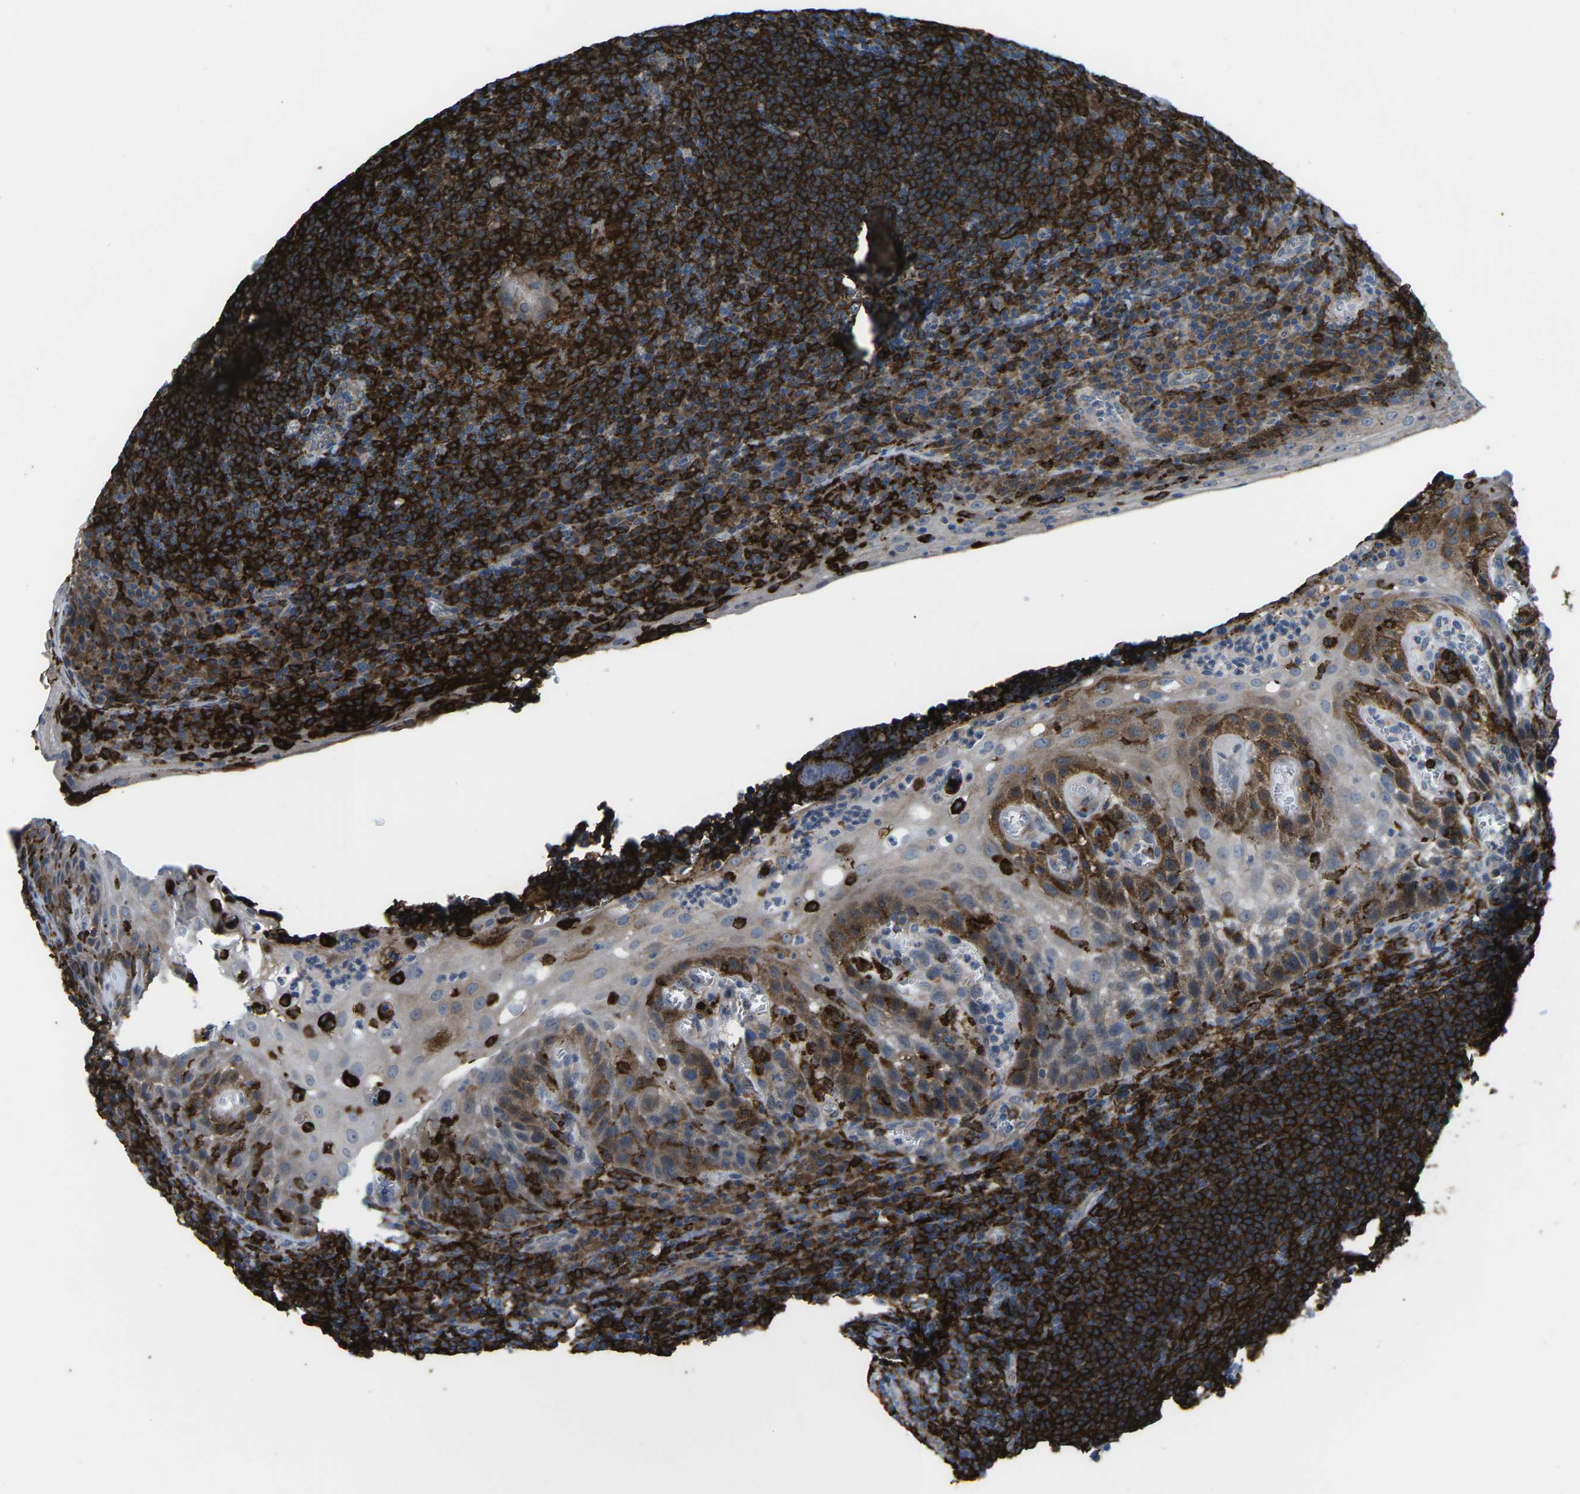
{"staining": {"intensity": "strong", "quantity": ">75%", "location": "cytoplasmic/membranous"}, "tissue": "tonsil", "cell_type": "Germinal center cells", "image_type": "normal", "snomed": [{"axis": "morphology", "description": "Normal tissue, NOS"}, {"axis": "topography", "description": "Tonsil"}], "caption": "About >75% of germinal center cells in normal tonsil display strong cytoplasmic/membranous protein expression as visualized by brown immunohistochemical staining.", "gene": "PTPN1", "patient": {"sex": "male", "age": 37}}